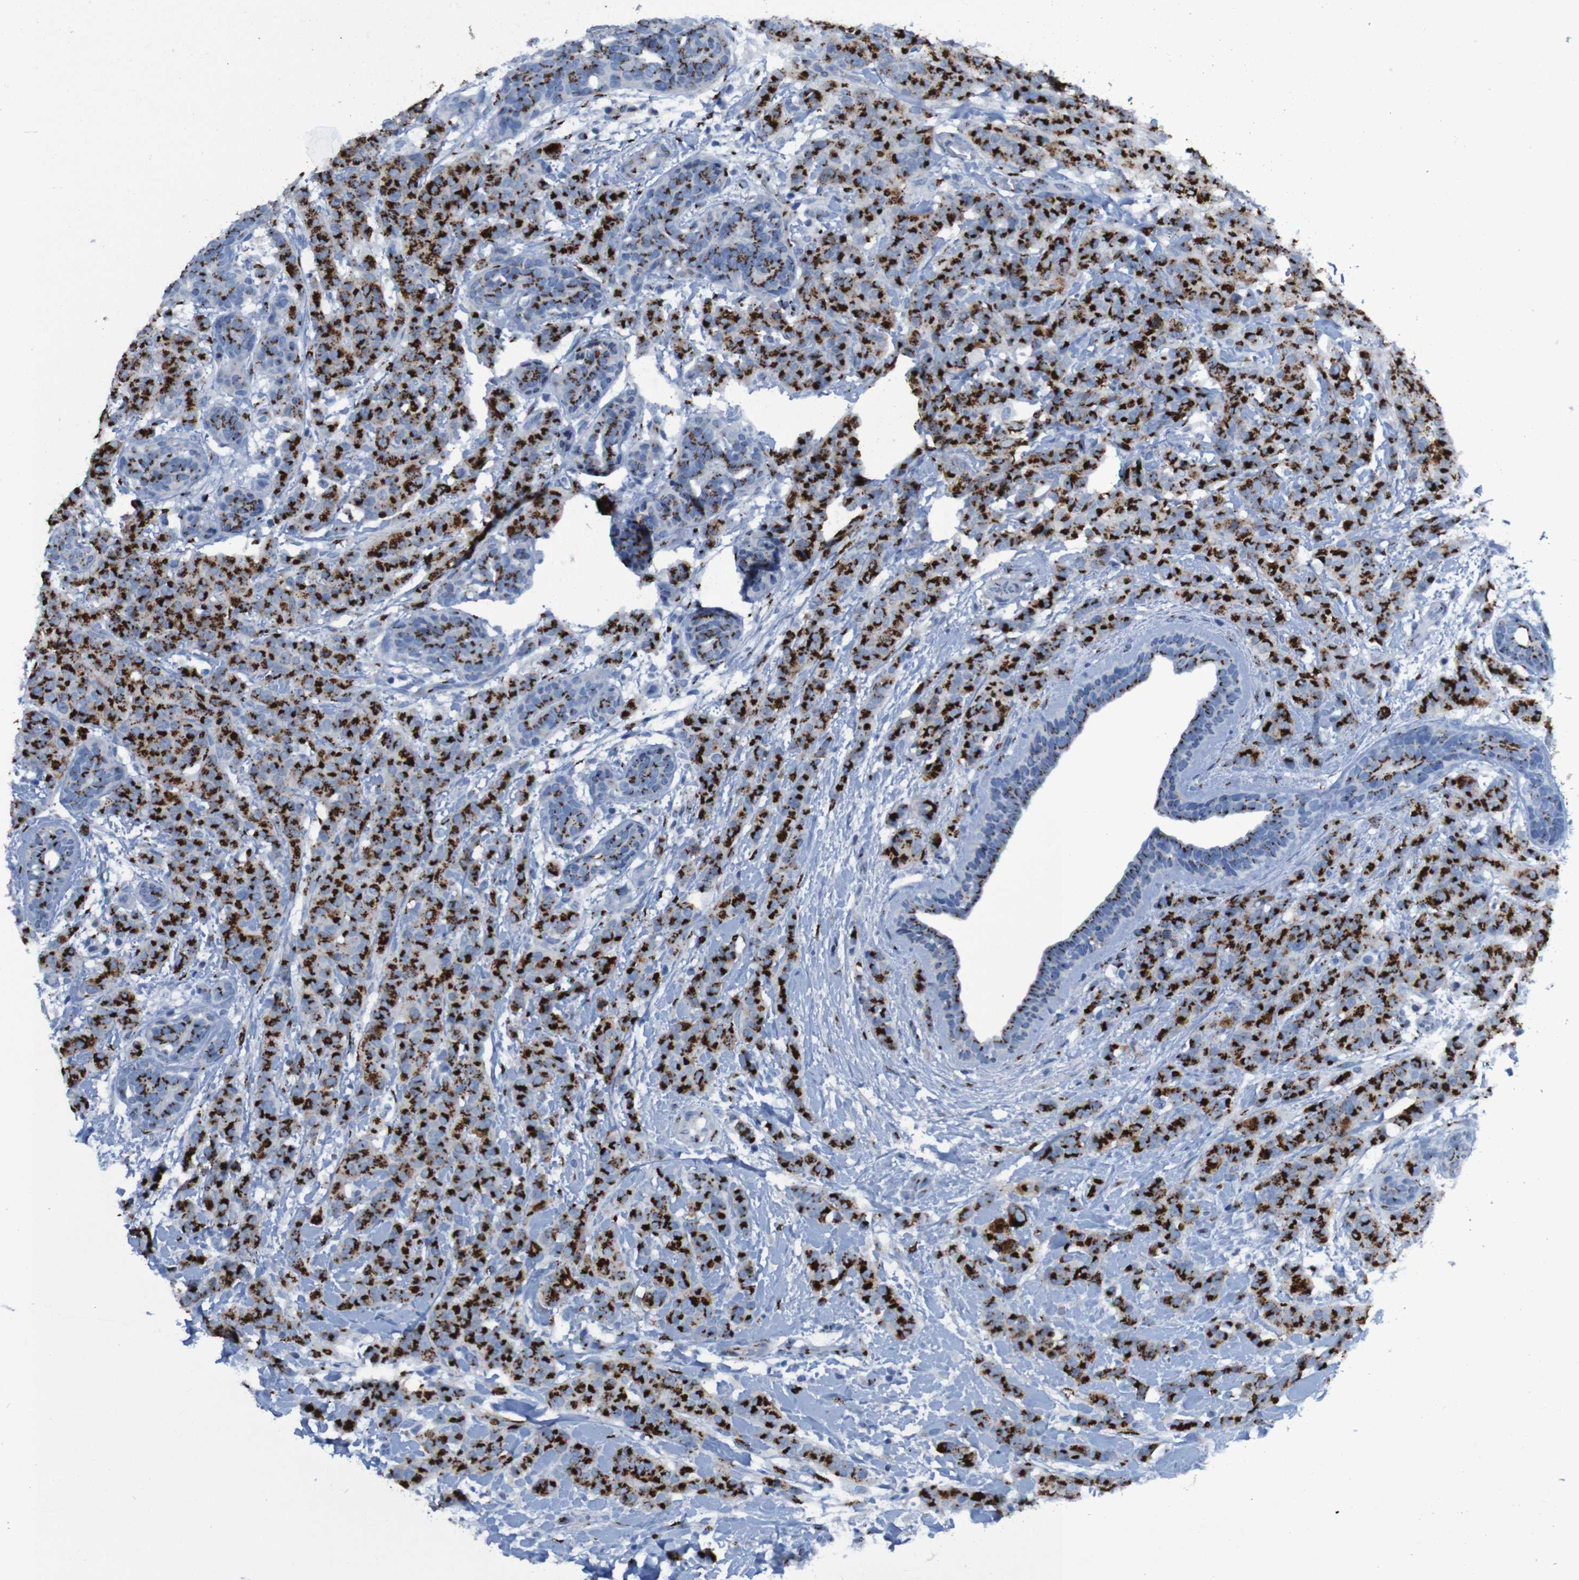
{"staining": {"intensity": "strong", "quantity": ">75%", "location": "cytoplasmic/membranous"}, "tissue": "breast cancer", "cell_type": "Tumor cells", "image_type": "cancer", "snomed": [{"axis": "morphology", "description": "Normal tissue, NOS"}, {"axis": "morphology", "description": "Duct carcinoma"}, {"axis": "topography", "description": "Breast"}], "caption": "Approximately >75% of tumor cells in breast cancer (invasive ductal carcinoma) display strong cytoplasmic/membranous protein positivity as visualized by brown immunohistochemical staining.", "gene": "GOLM1", "patient": {"sex": "female", "age": 40}}